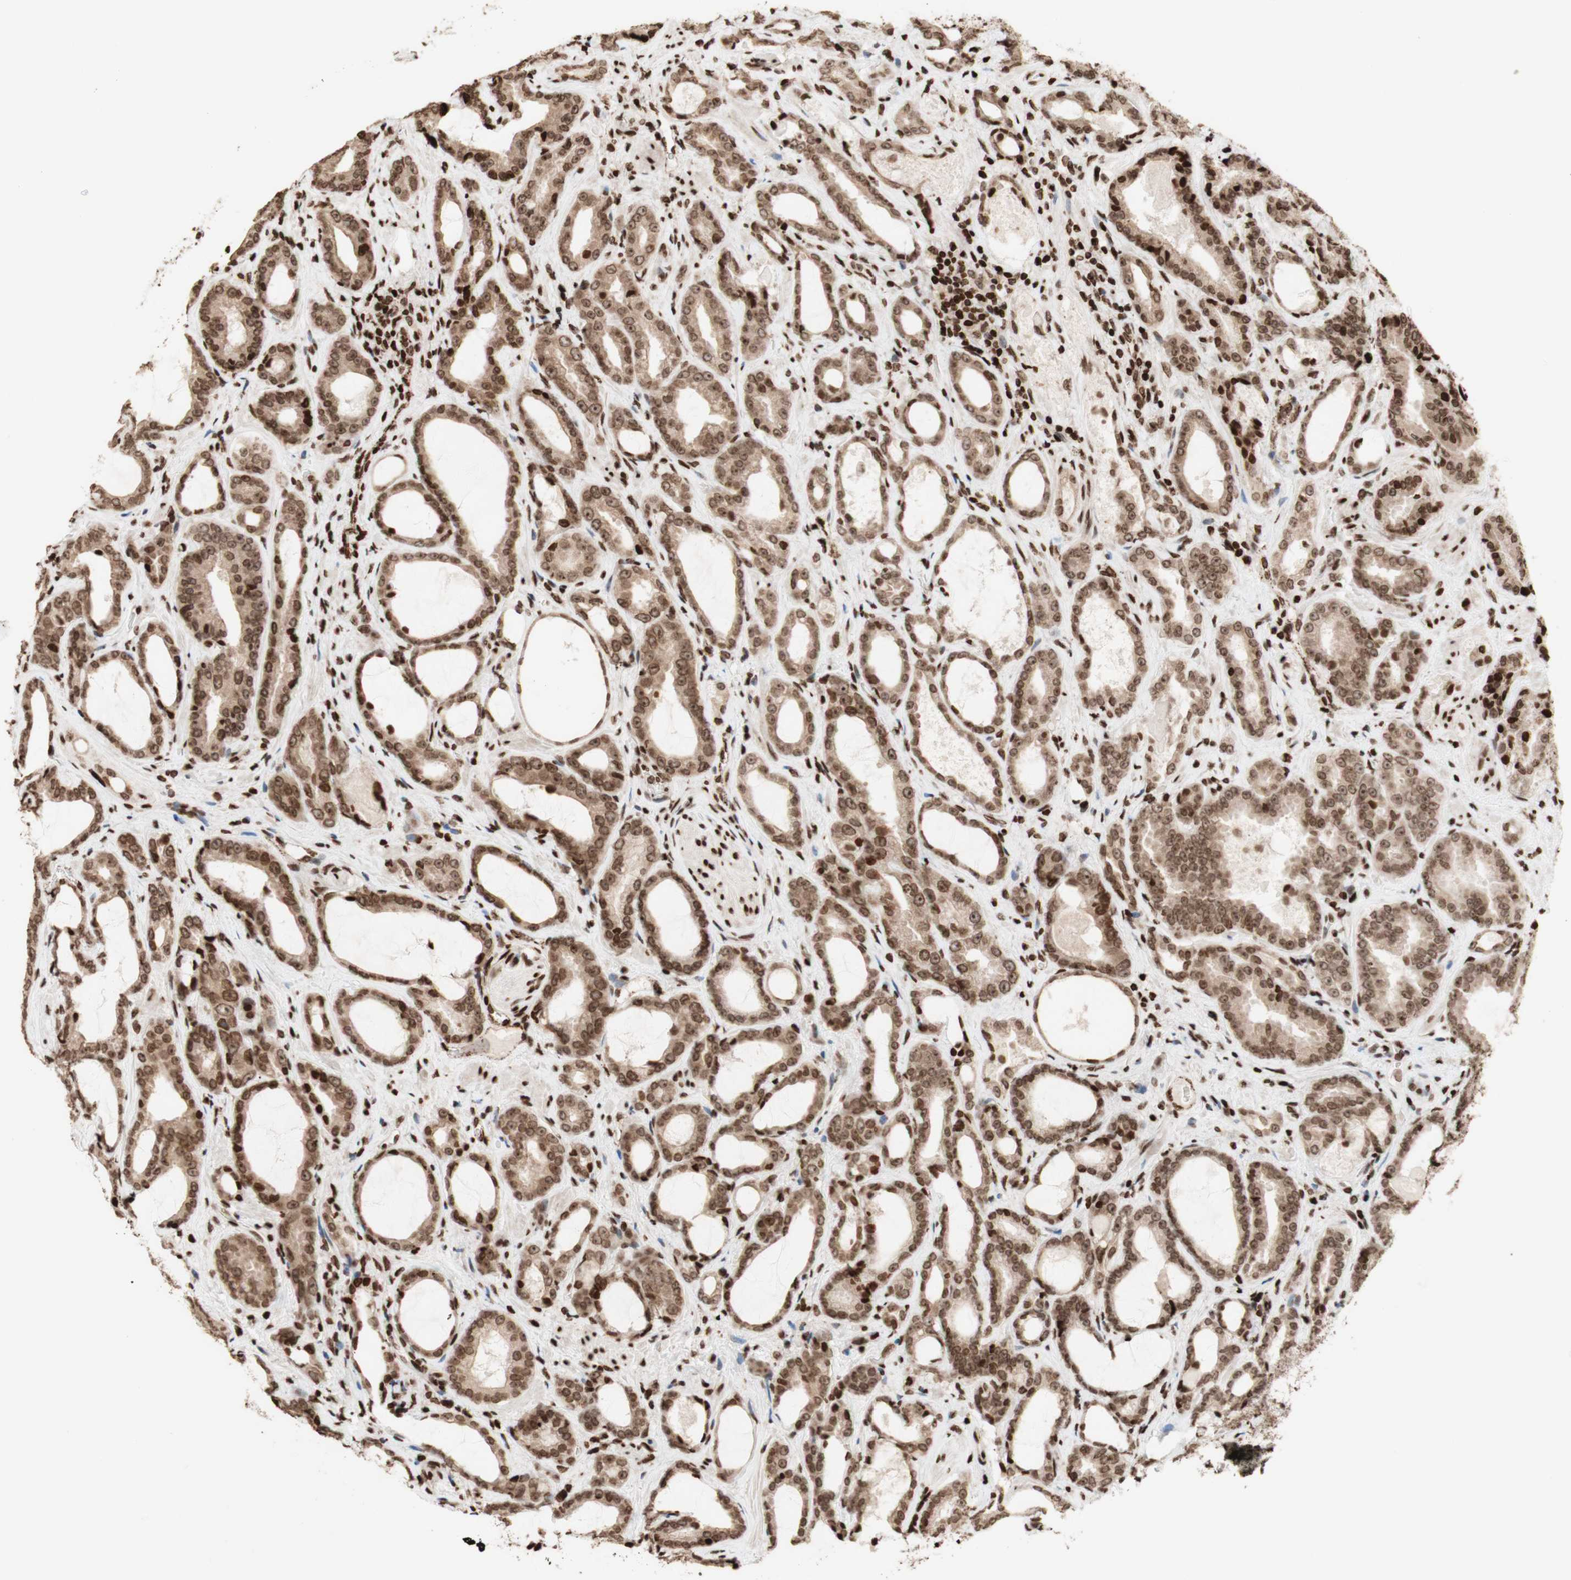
{"staining": {"intensity": "moderate", "quantity": ">75%", "location": "cytoplasmic/membranous,nuclear"}, "tissue": "prostate cancer", "cell_type": "Tumor cells", "image_type": "cancer", "snomed": [{"axis": "morphology", "description": "Adenocarcinoma, Low grade"}, {"axis": "topography", "description": "Prostate"}], "caption": "DAB (3,3'-diaminobenzidine) immunohistochemical staining of prostate cancer (adenocarcinoma (low-grade)) reveals moderate cytoplasmic/membranous and nuclear protein expression in approximately >75% of tumor cells. (Stains: DAB (3,3'-diaminobenzidine) in brown, nuclei in blue, Microscopy: brightfield microscopy at high magnification).", "gene": "NCAPD2", "patient": {"sex": "male", "age": 60}}